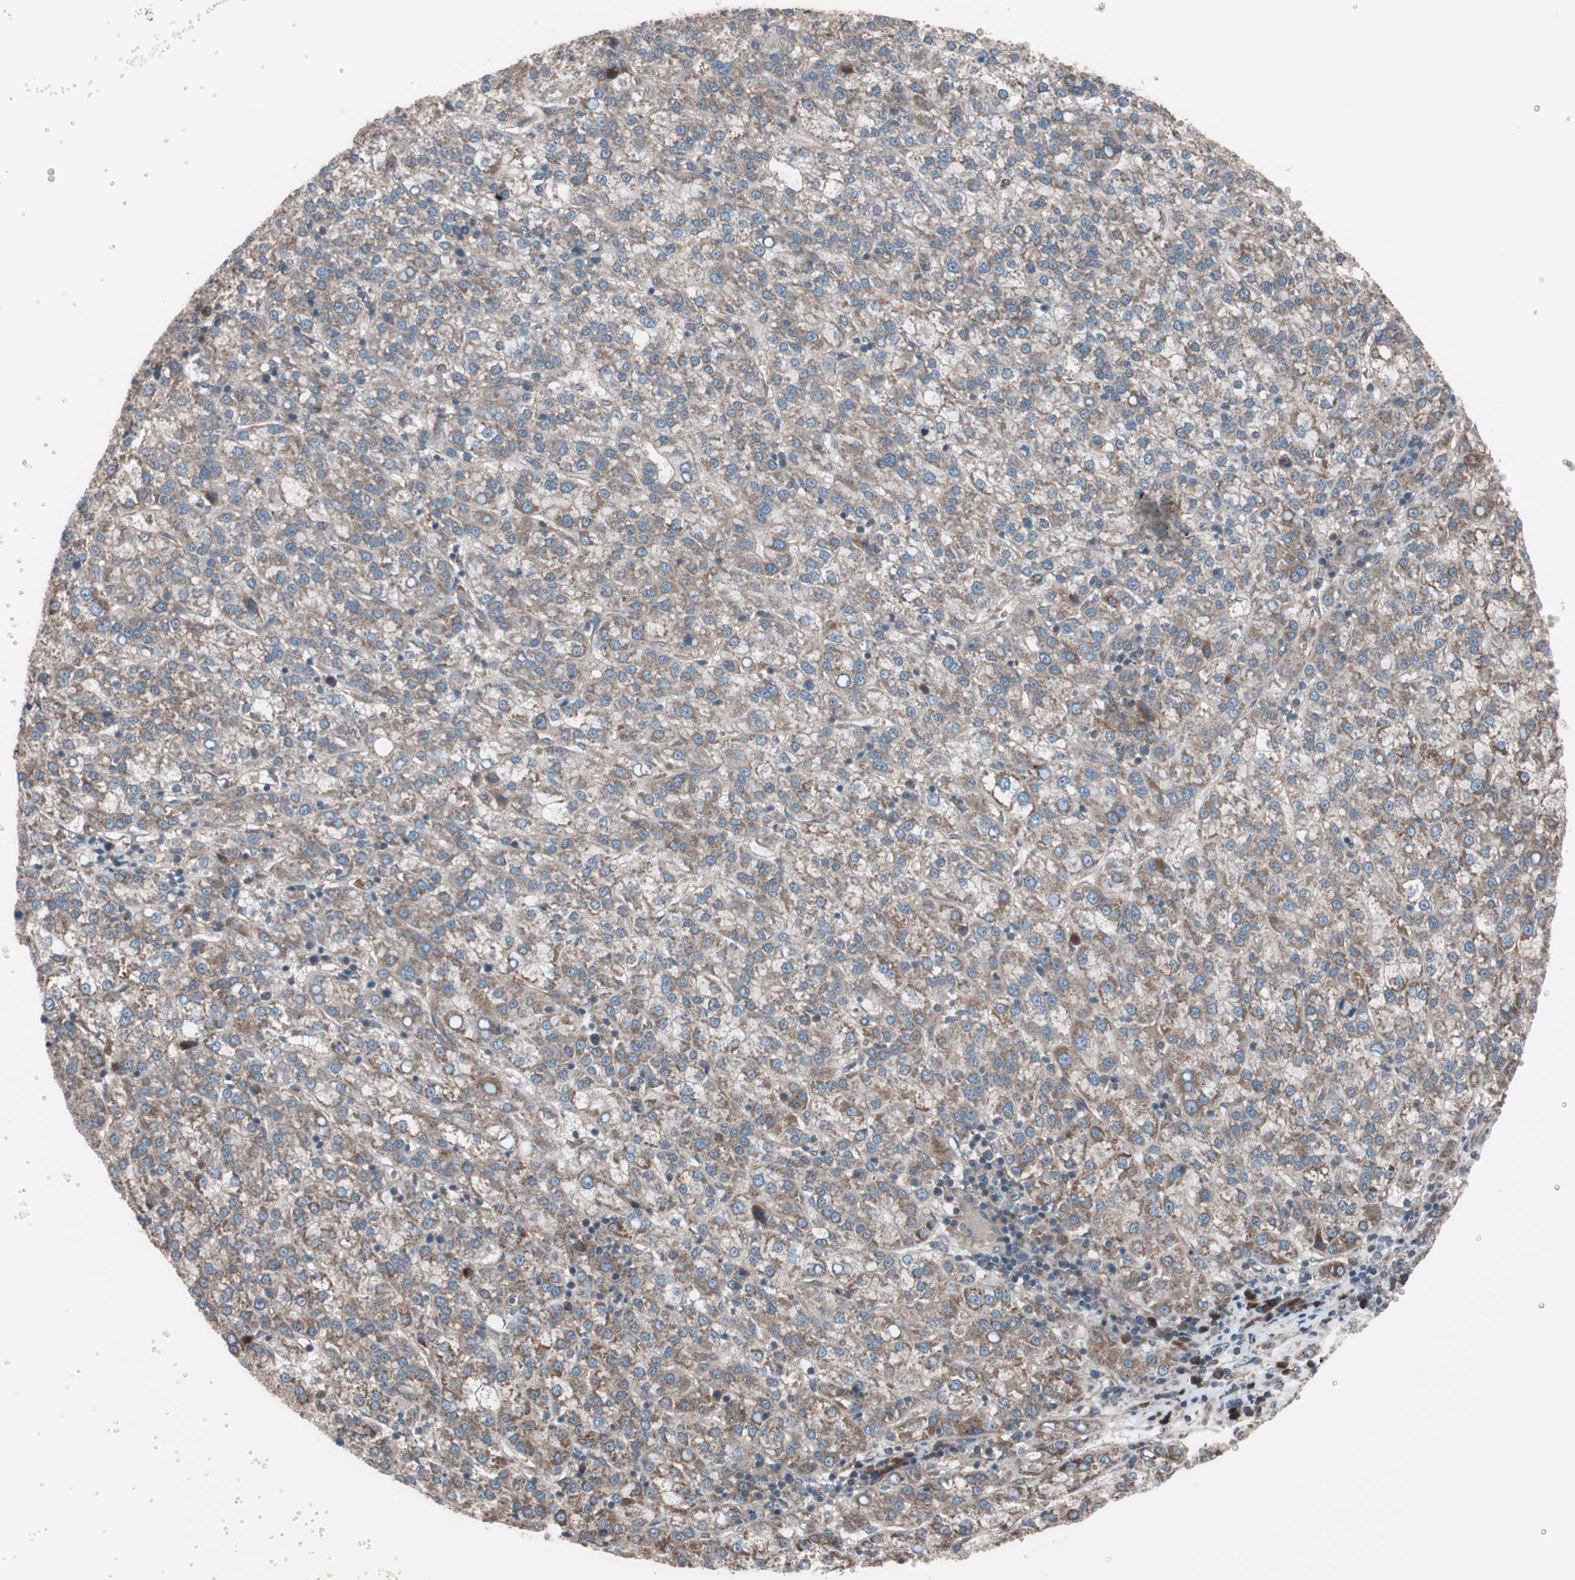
{"staining": {"intensity": "moderate", "quantity": ">75%", "location": "cytoplasmic/membranous"}, "tissue": "liver cancer", "cell_type": "Tumor cells", "image_type": "cancer", "snomed": [{"axis": "morphology", "description": "Carcinoma, Hepatocellular, NOS"}, {"axis": "topography", "description": "Liver"}], "caption": "Immunohistochemistry micrograph of neoplastic tissue: hepatocellular carcinoma (liver) stained using immunohistochemistry (IHC) reveals medium levels of moderate protein expression localized specifically in the cytoplasmic/membranous of tumor cells, appearing as a cytoplasmic/membranous brown color.", "gene": "SEC31A", "patient": {"sex": "female", "age": 58}}